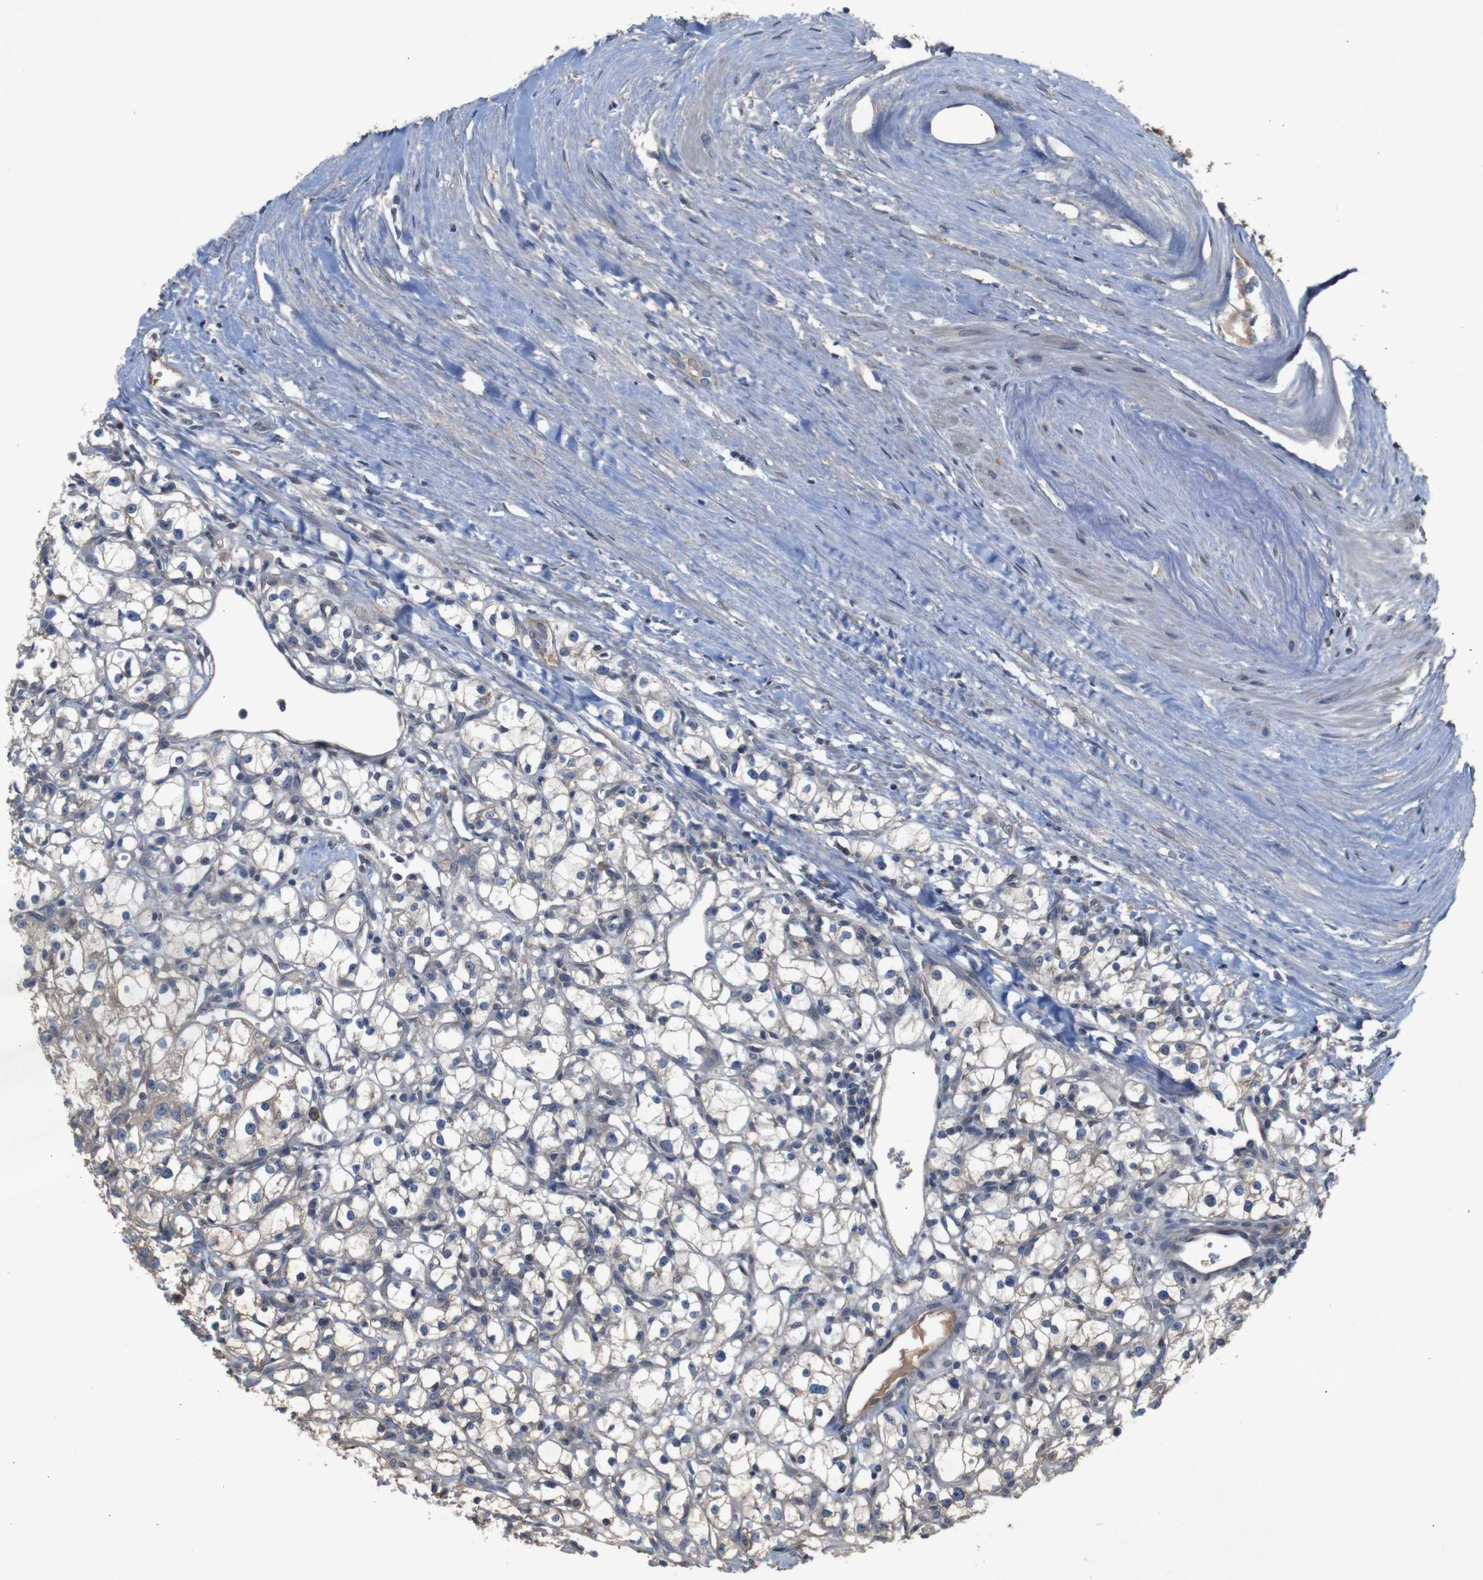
{"staining": {"intensity": "weak", "quantity": "<25%", "location": "cytoplasmic/membranous"}, "tissue": "renal cancer", "cell_type": "Tumor cells", "image_type": "cancer", "snomed": [{"axis": "morphology", "description": "Adenocarcinoma, NOS"}, {"axis": "topography", "description": "Kidney"}], "caption": "An immunohistochemistry (IHC) photomicrograph of renal adenocarcinoma is shown. There is no staining in tumor cells of renal adenocarcinoma.", "gene": "PTPN1", "patient": {"sex": "male", "age": 56}}